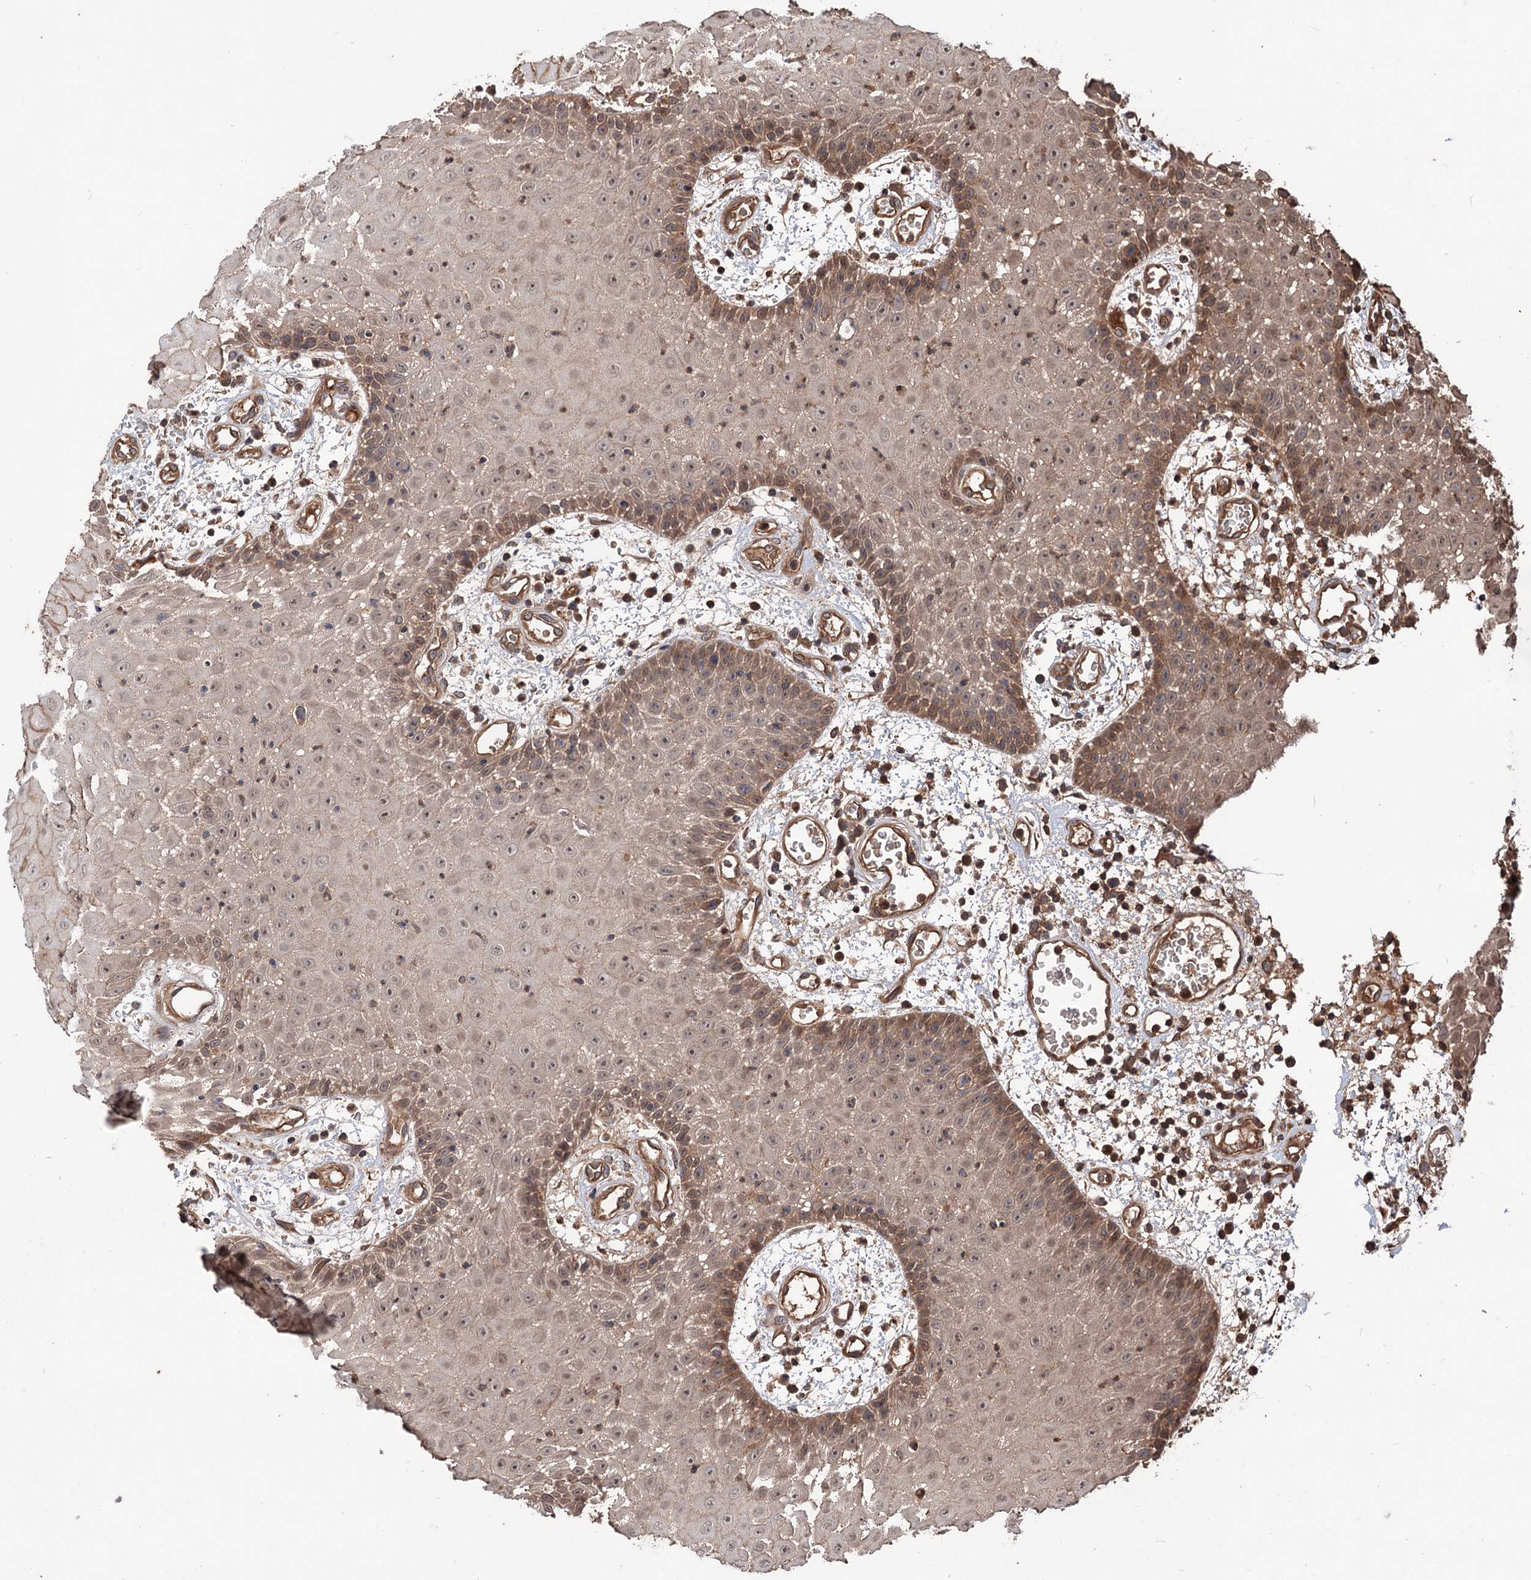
{"staining": {"intensity": "moderate", "quantity": ">75%", "location": "cytoplasmic/membranous,nuclear"}, "tissue": "oral mucosa", "cell_type": "Squamous epithelial cells", "image_type": "normal", "snomed": [{"axis": "morphology", "description": "Normal tissue, NOS"}, {"axis": "topography", "description": "Skeletal muscle"}, {"axis": "topography", "description": "Oral tissue"}, {"axis": "topography", "description": "Salivary gland"}, {"axis": "topography", "description": "Peripheral nerve tissue"}], "caption": "Immunohistochemistry (IHC) (DAB) staining of benign oral mucosa exhibits moderate cytoplasmic/membranous,nuclear protein expression in approximately >75% of squamous epithelial cells.", "gene": "ADK", "patient": {"sex": "male", "age": 54}}